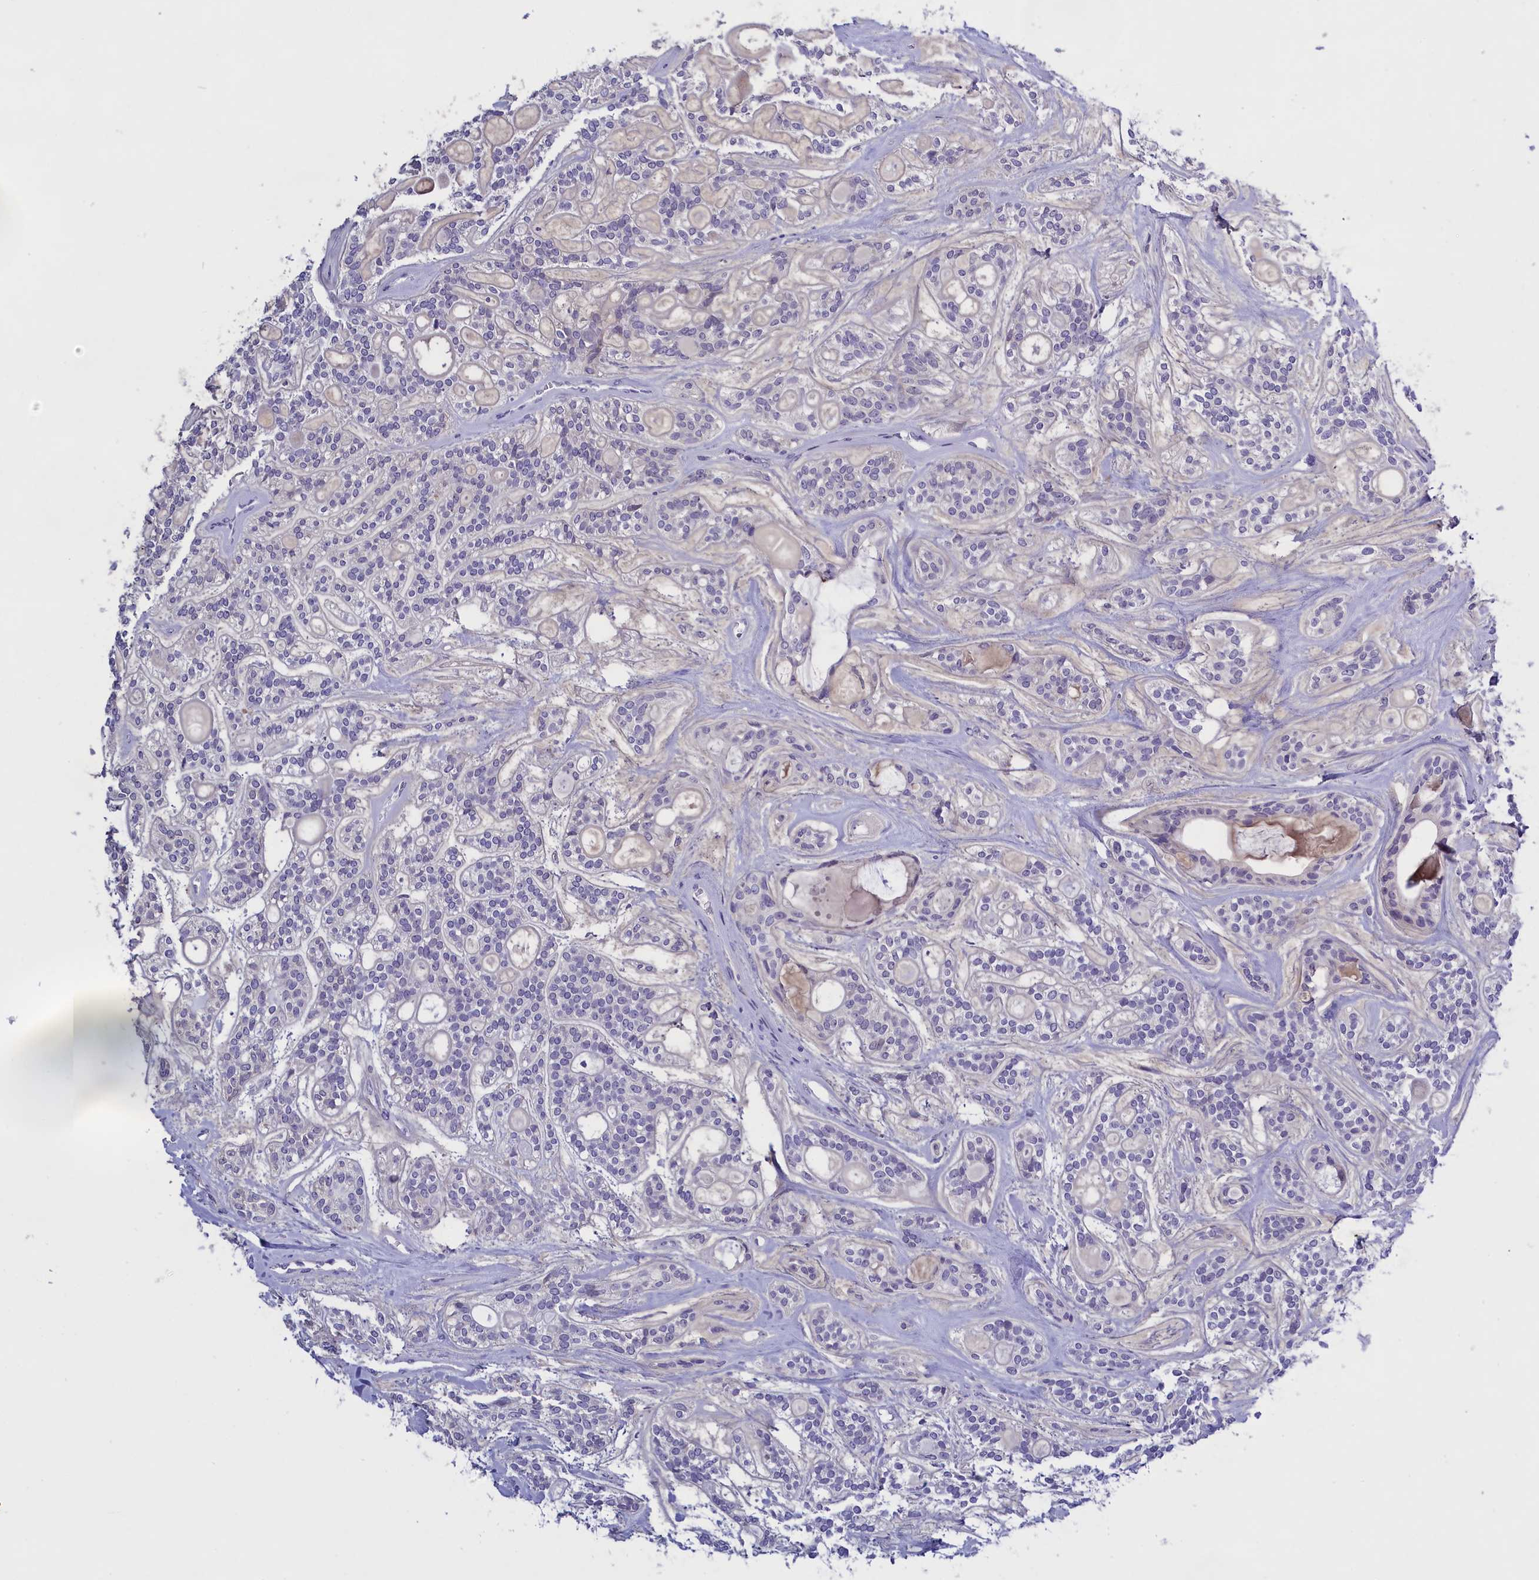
{"staining": {"intensity": "negative", "quantity": "none", "location": "none"}, "tissue": "head and neck cancer", "cell_type": "Tumor cells", "image_type": "cancer", "snomed": [{"axis": "morphology", "description": "Adenocarcinoma, NOS"}, {"axis": "topography", "description": "Head-Neck"}], "caption": "Immunohistochemistry (IHC) image of head and neck cancer stained for a protein (brown), which demonstrates no staining in tumor cells.", "gene": "ENPP6", "patient": {"sex": "male", "age": 66}}